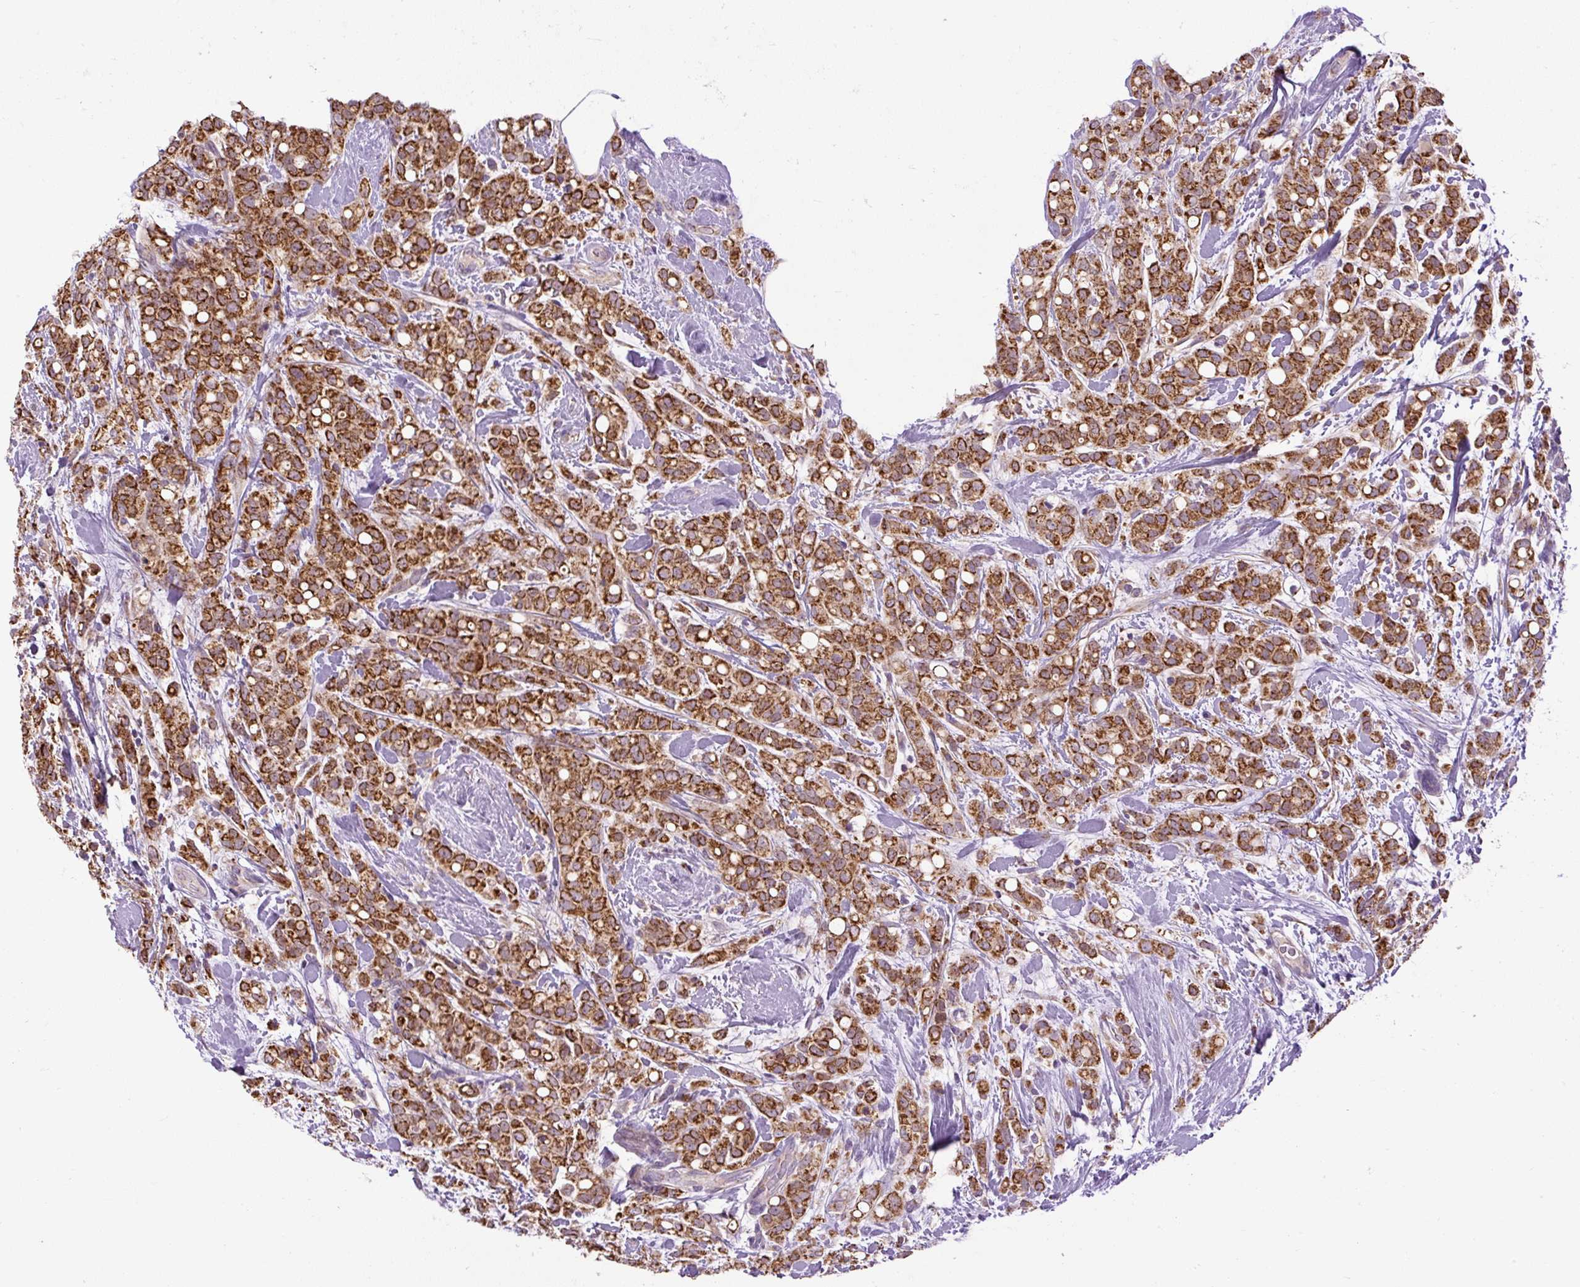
{"staining": {"intensity": "strong", "quantity": ">75%", "location": "cytoplasmic/membranous"}, "tissue": "breast cancer", "cell_type": "Tumor cells", "image_type": "cancer", "snomed": [{"axis": "morphology", "description": "Lobular carcinoma"}, {"axis": "topography", "description": "Breast"}], "caption": "Breast lobular carcinoma stained with a protein marker demonstrates strong staining in tumor cells.", "gene": "TM2D3", "patient": {"sex": "female", "age": 68}}